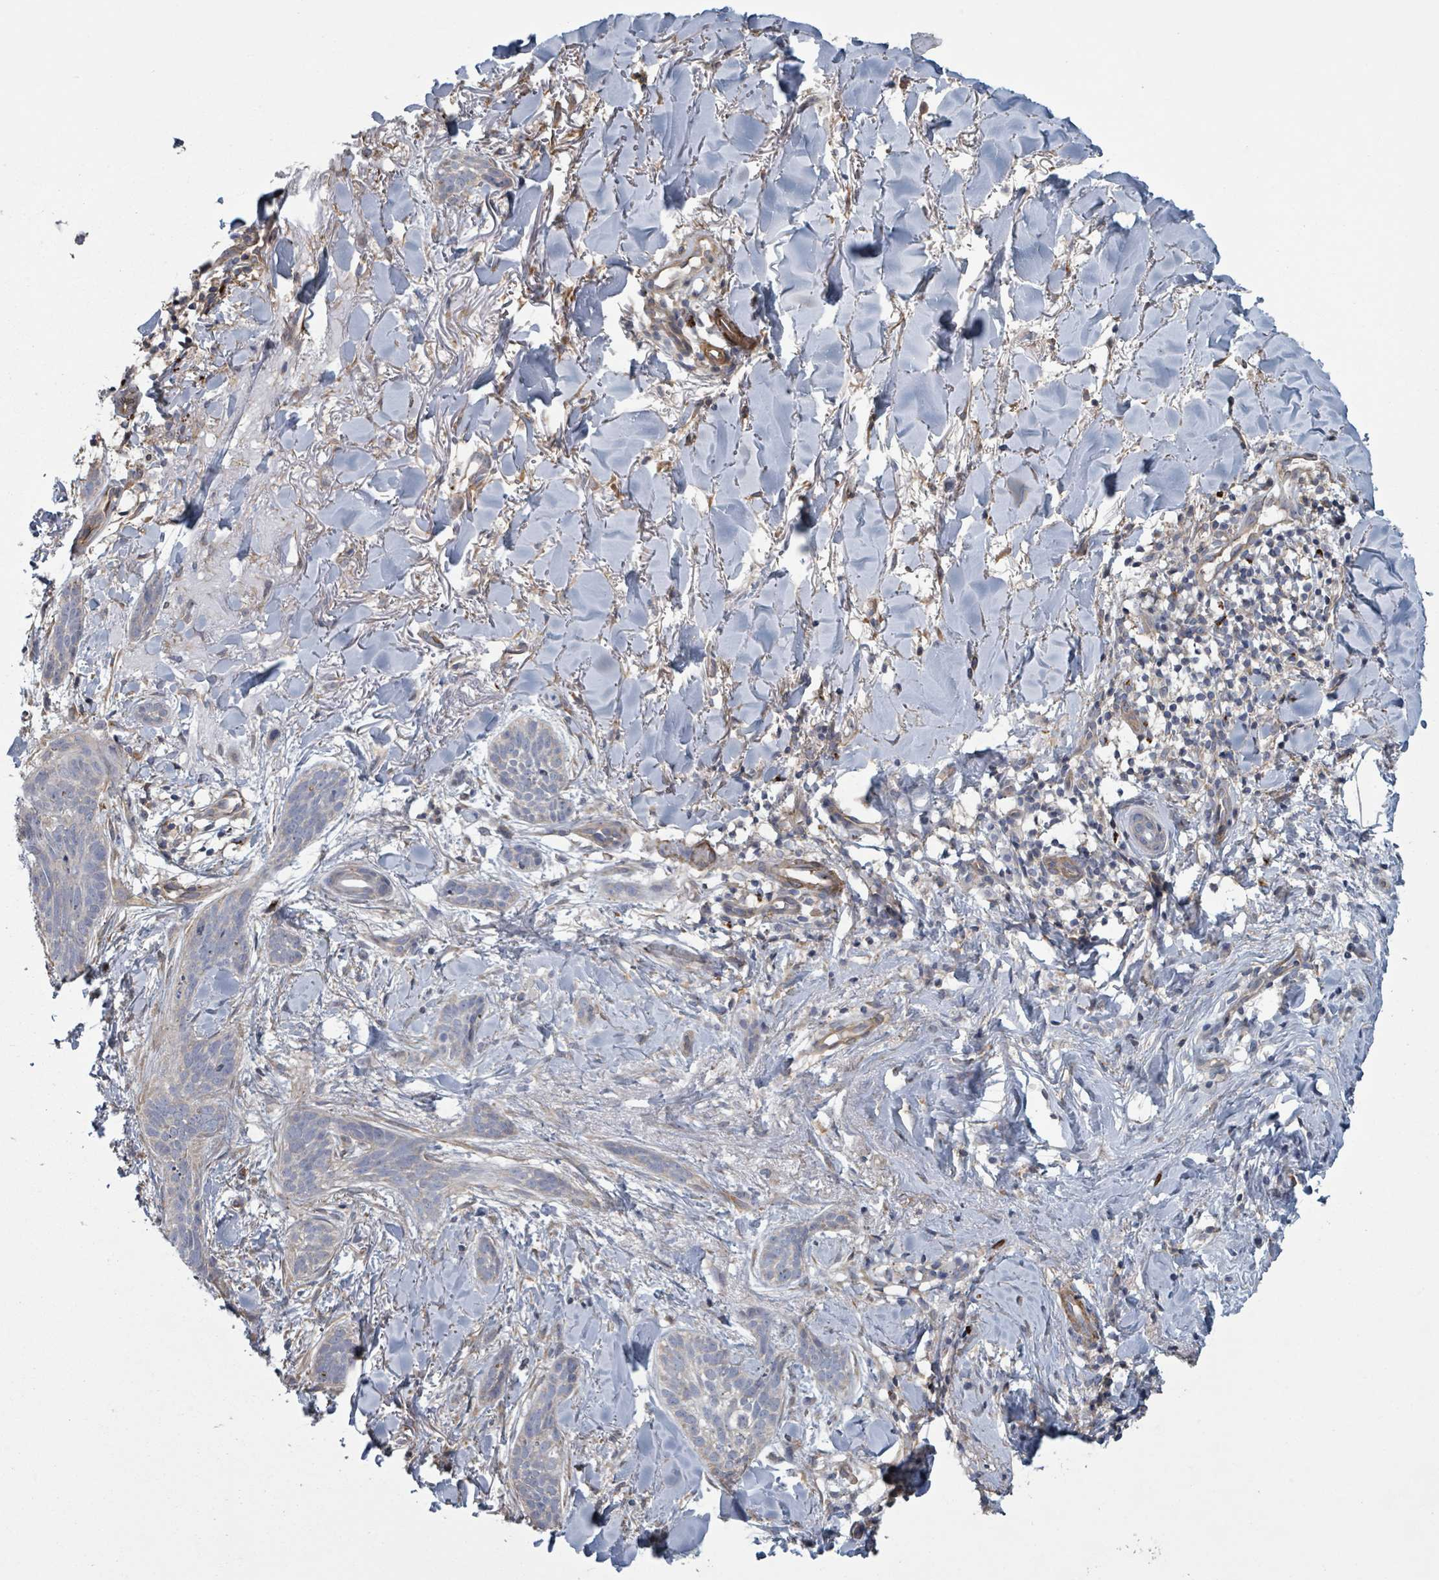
{"staining": {"intensity": "negative", "quantity": "none", "location": "none"}, "tissue": "skin cancer", "cell_type": "Tumor cells", "image_type": "cancer", "snomed": [{"axis": "morphology", "description": "Basal cell carcinoma"}, {"axis": "topography", "description": "Skin"}], "caption": "An image of skin basal cell carcinoma stained for a protein exhibits no brown staining in tumor cells. Nuclei are stained in blue.", "gene": "ADCK1", "patient": {"sex": "male", "age": 52}}